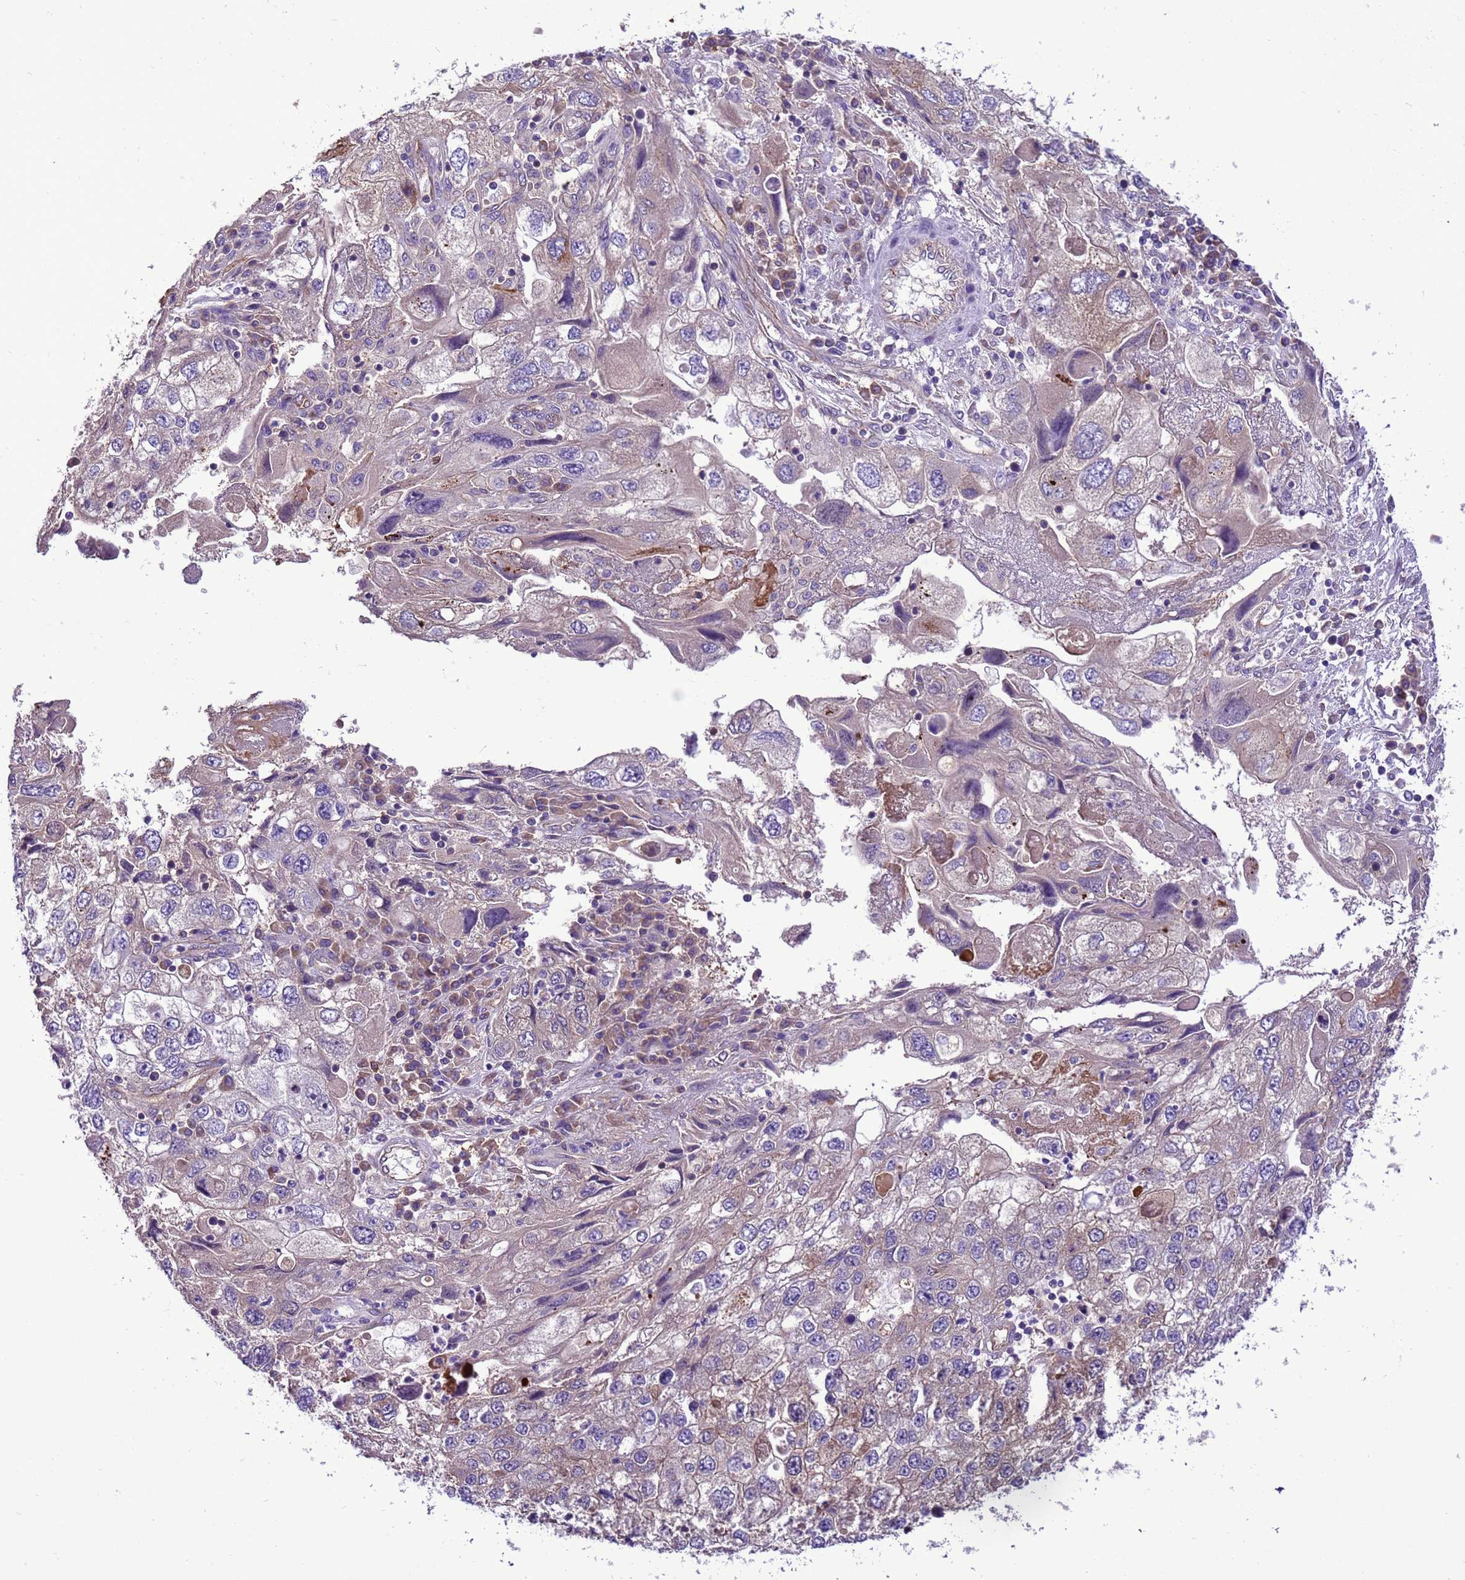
{"staining": {"intensity": "moderate", "quantity": "<25%", "location": "cytoplasmic/membranous"}, "tissue": "endometrial cancer", "cell_type": "Tumor cells", "image_type": "cancer", "snomed": [{"axis": "morphology", "description": "Adenocarcinoma, NOS"}, {"axis": "topography", "description": "Endometrium"}], "caption": "IHC histopathology image of human endometrial cancer stained for a protein (brown), which reveals low levels of moderate cytoplasmic/membranous expression in approximately <25% of tumor cells.", "gene": "RABEP2", "patient": {"sex": "female", "age": 49}}